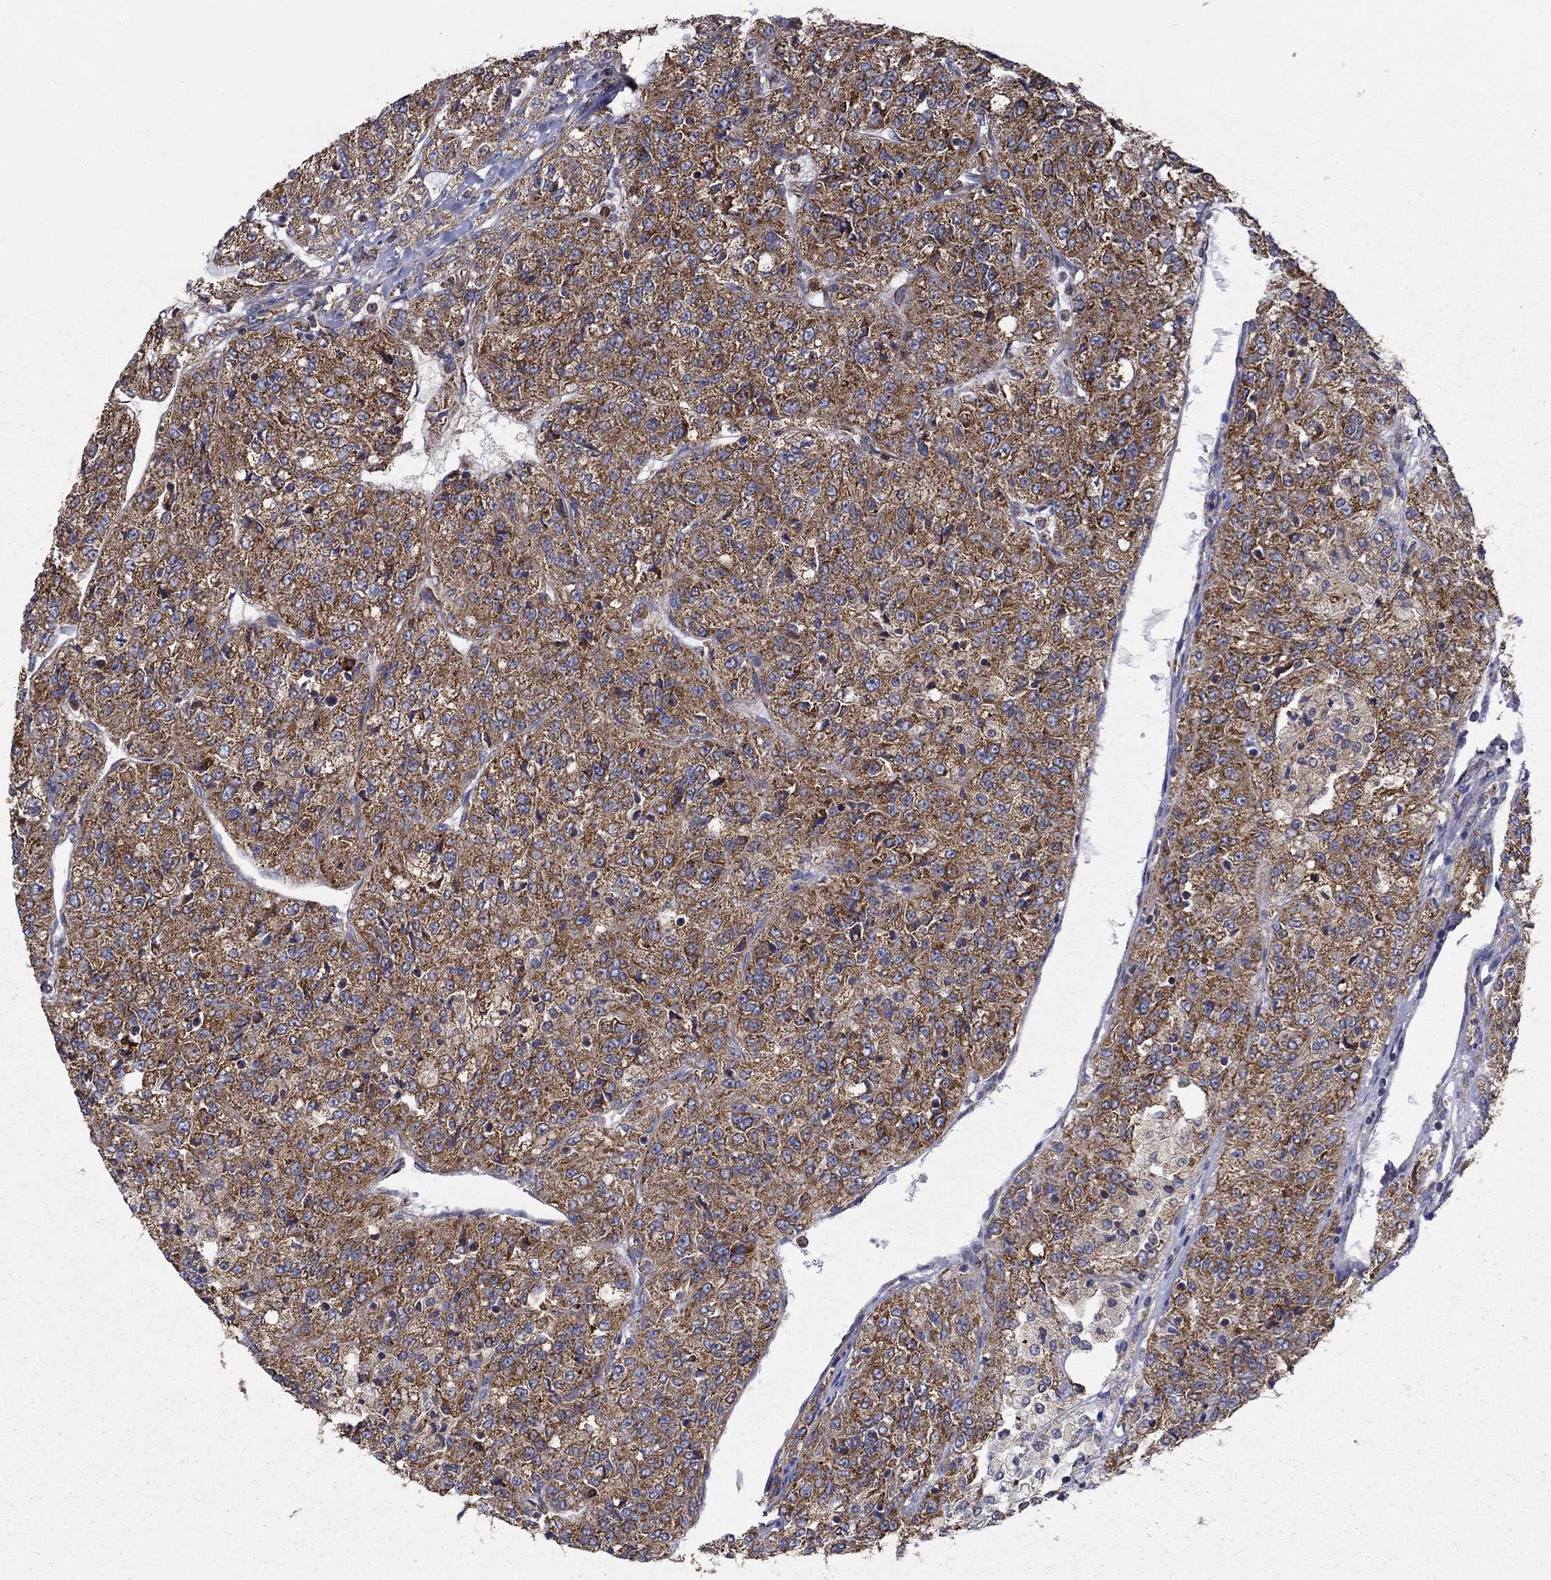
{"staining": {"intensity": "strong", "quantity": ">75%", "location": "cytoplasmic/membranous"}, "tissue": "renal cancer", "cell_type": "Tumor cells", "image_type": "cancer", "snomed": [{"axis": "morphology", "description": "Adenocarcinoma, NOS"}, {"axis": "topography", "description": "Kidney"}], "caption": "This is an image of immunohistochemistry (IHC) staining of renal cancer, which shows strong expression in the cytoplasmic/membranous of tumor cells.", "gene": "PRDX4", "patient": {"sex": "female", "age": 63}}